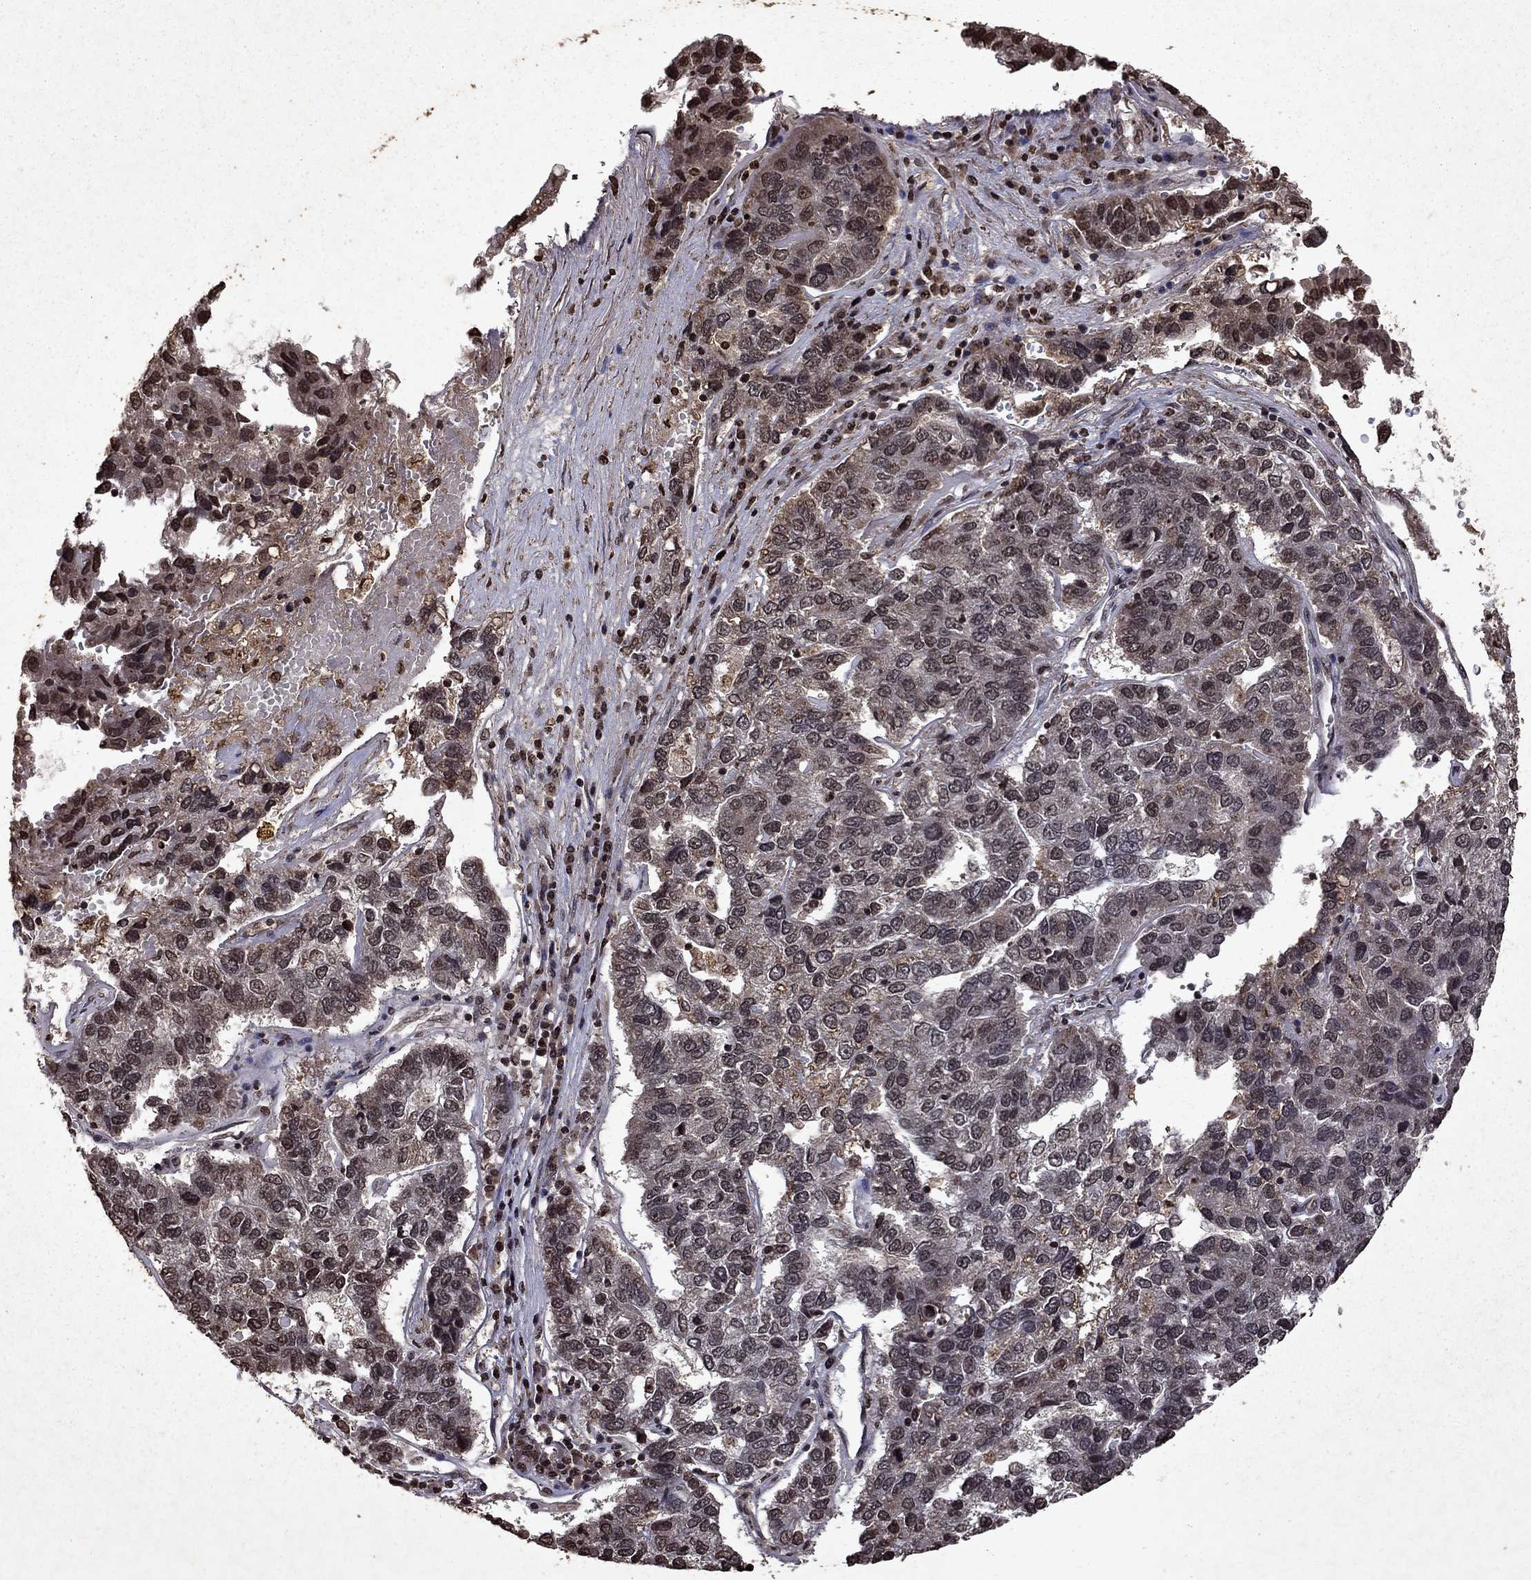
{"staining": {"intensity": "weak", "quantity": "<25%", "location": "nuclear"}, "tissue": "pancreatic cancer", "cell_type": "Tumor cells", "image_type": "cancer", "snomed": [{"axis": "morphology", "description": "Adenocarcinoma, NOS"}, {"axis": "topography", "description": "Pancreas"}], "caption": "IHC histopathology image of pancreatic adenocarcinoma stained for a protein (brown), which shows no expression in tumor cells. (Brightfield microscopy of DAB immunohistochemistry at high magnification).", "gene": "PIN4", "patient": {"sex": "female", "age": 61}}